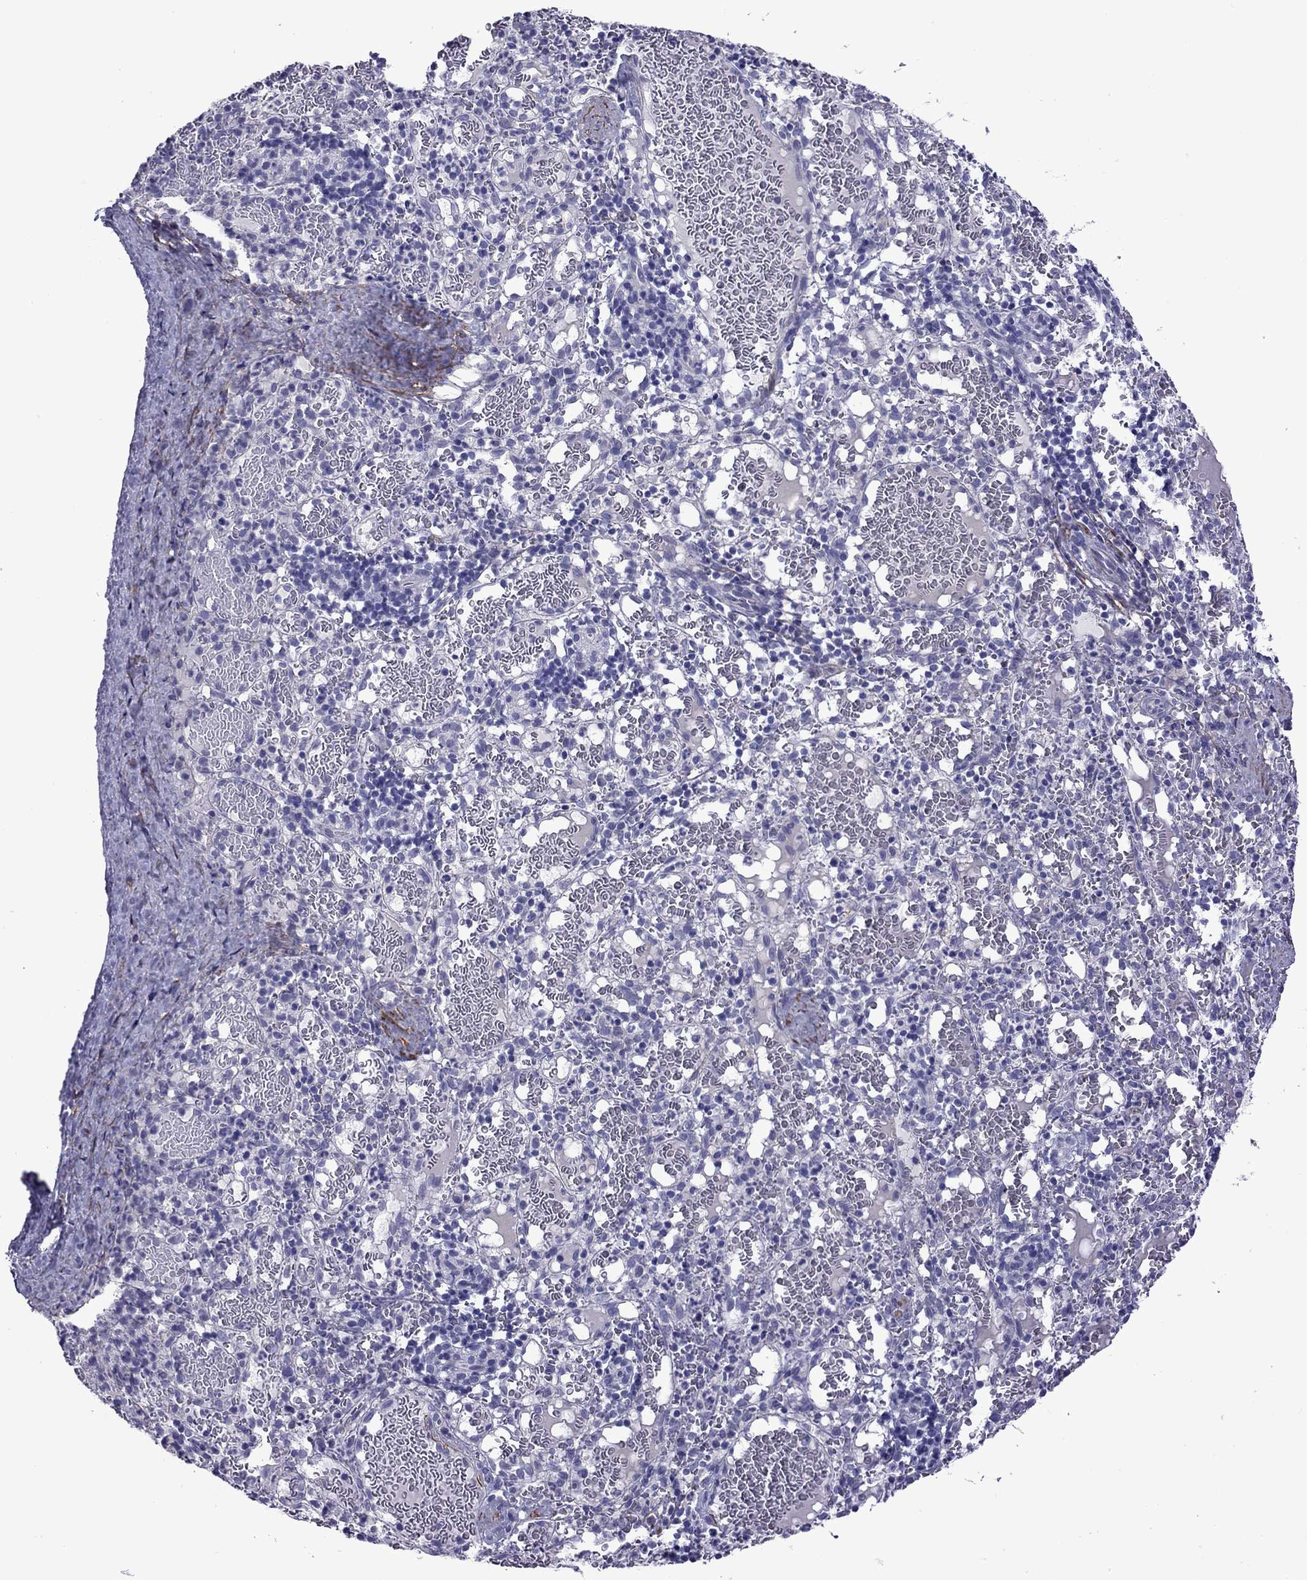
{"staining": {"intensity": "negative", "quantity": "none", "location": "none"}, "tissue": "spleen", "cell_type": "Cells in red pulp", "image_type": "normal", "snomed": [{"axis": "morphology", "description": "Normal tissue, NOS"}, {"axis": "topography", "description": "Spleen"}], "caption": "The histopathology image shows no significant positivity in cells in red pulp of spleen.", "gene": "CHRNA5", "patient": {"sex": "male", "age": 11}}